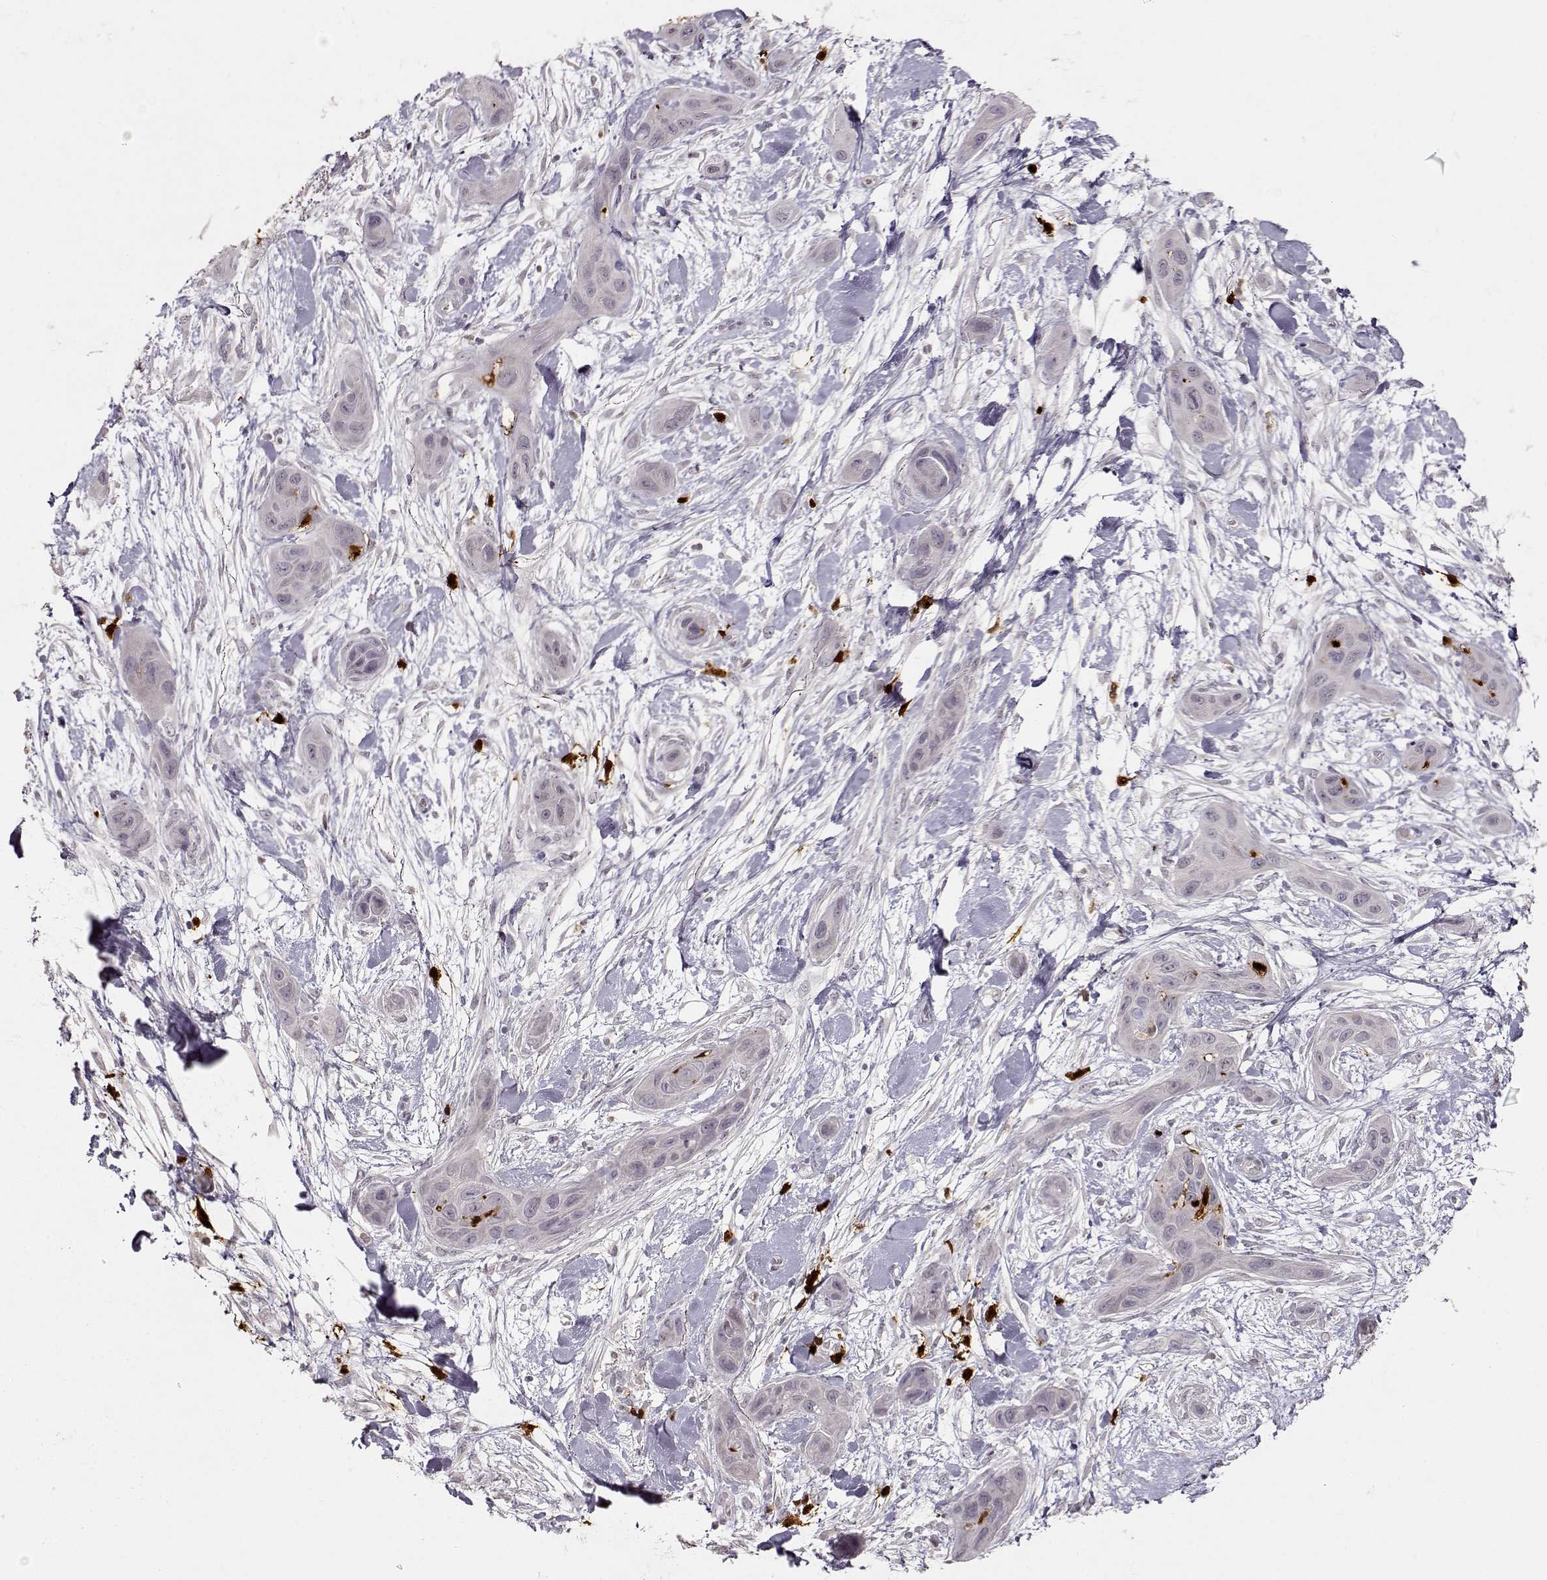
{"staining": {"intensity": "negative", "quantity": "none", "location": "none"}, "tissue": "skin cancer", "cell_type": "Tumor cells", "image_type": "cancer", "snomed": [{"axis": "morphology", "description": "Squamous cell carcinoma, NOS"}, {"axis": "topography", "description": "Skin"}], "caption": "Tumor cells show no significant positivity in skin squamous cell carcinoma.", "gene": "S100B", "patient": {"sex": "male", "age": 79}}